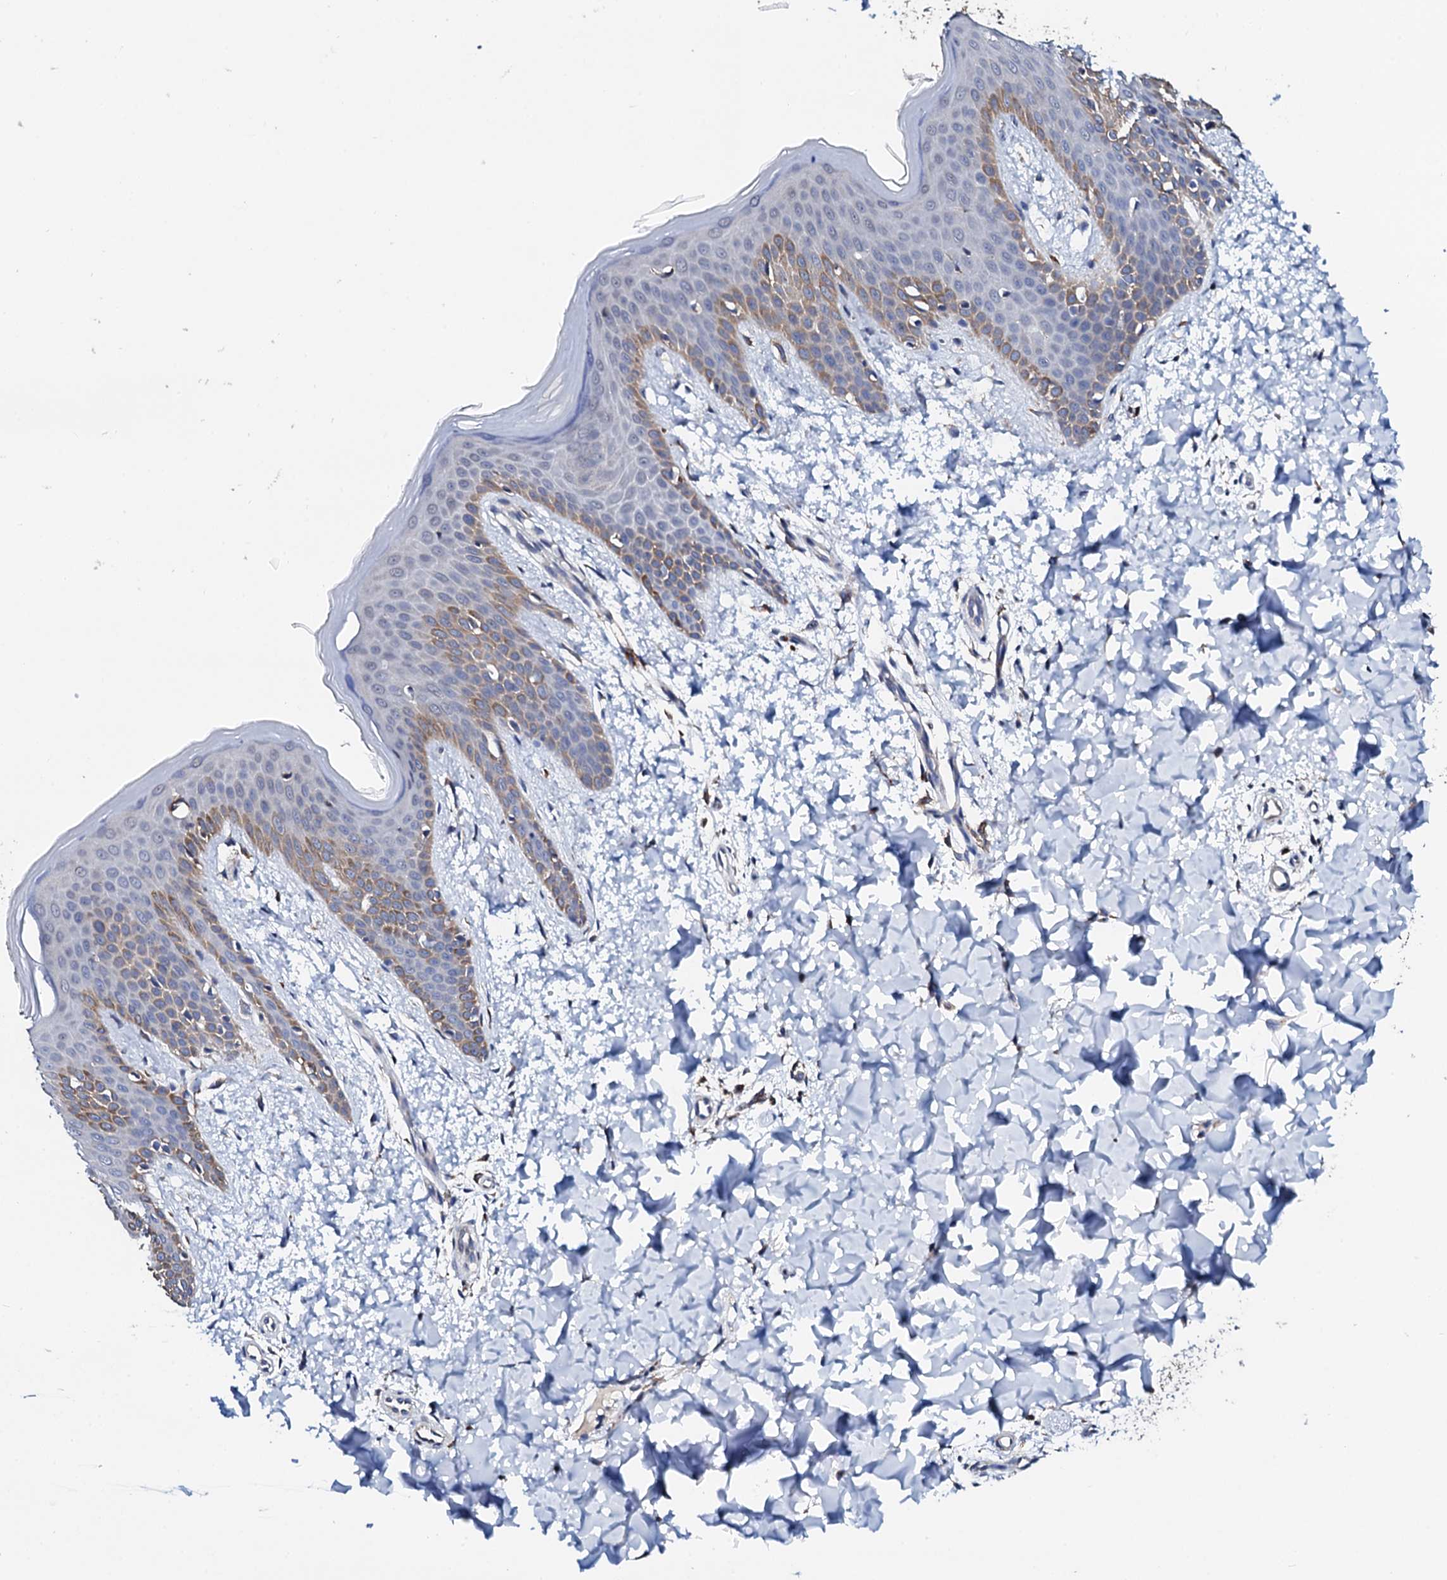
{"staining": {"intensity": "negative", "quantity": "none", "location": "none"}, "tissue": "skin", "cell_type": "Fibroblasts", "image_type": "normal", "snomed": [{"axis": "morphology", "description": "Normal tissue, NOS"}, {"axis": "topography", "description": "Skin"}], "caption": "This is an immunohistochemistry image of normal skin. There is no staining in fibroblasts.", "gene": "COG4", "patient": {"sex": "male", "age": 36}}